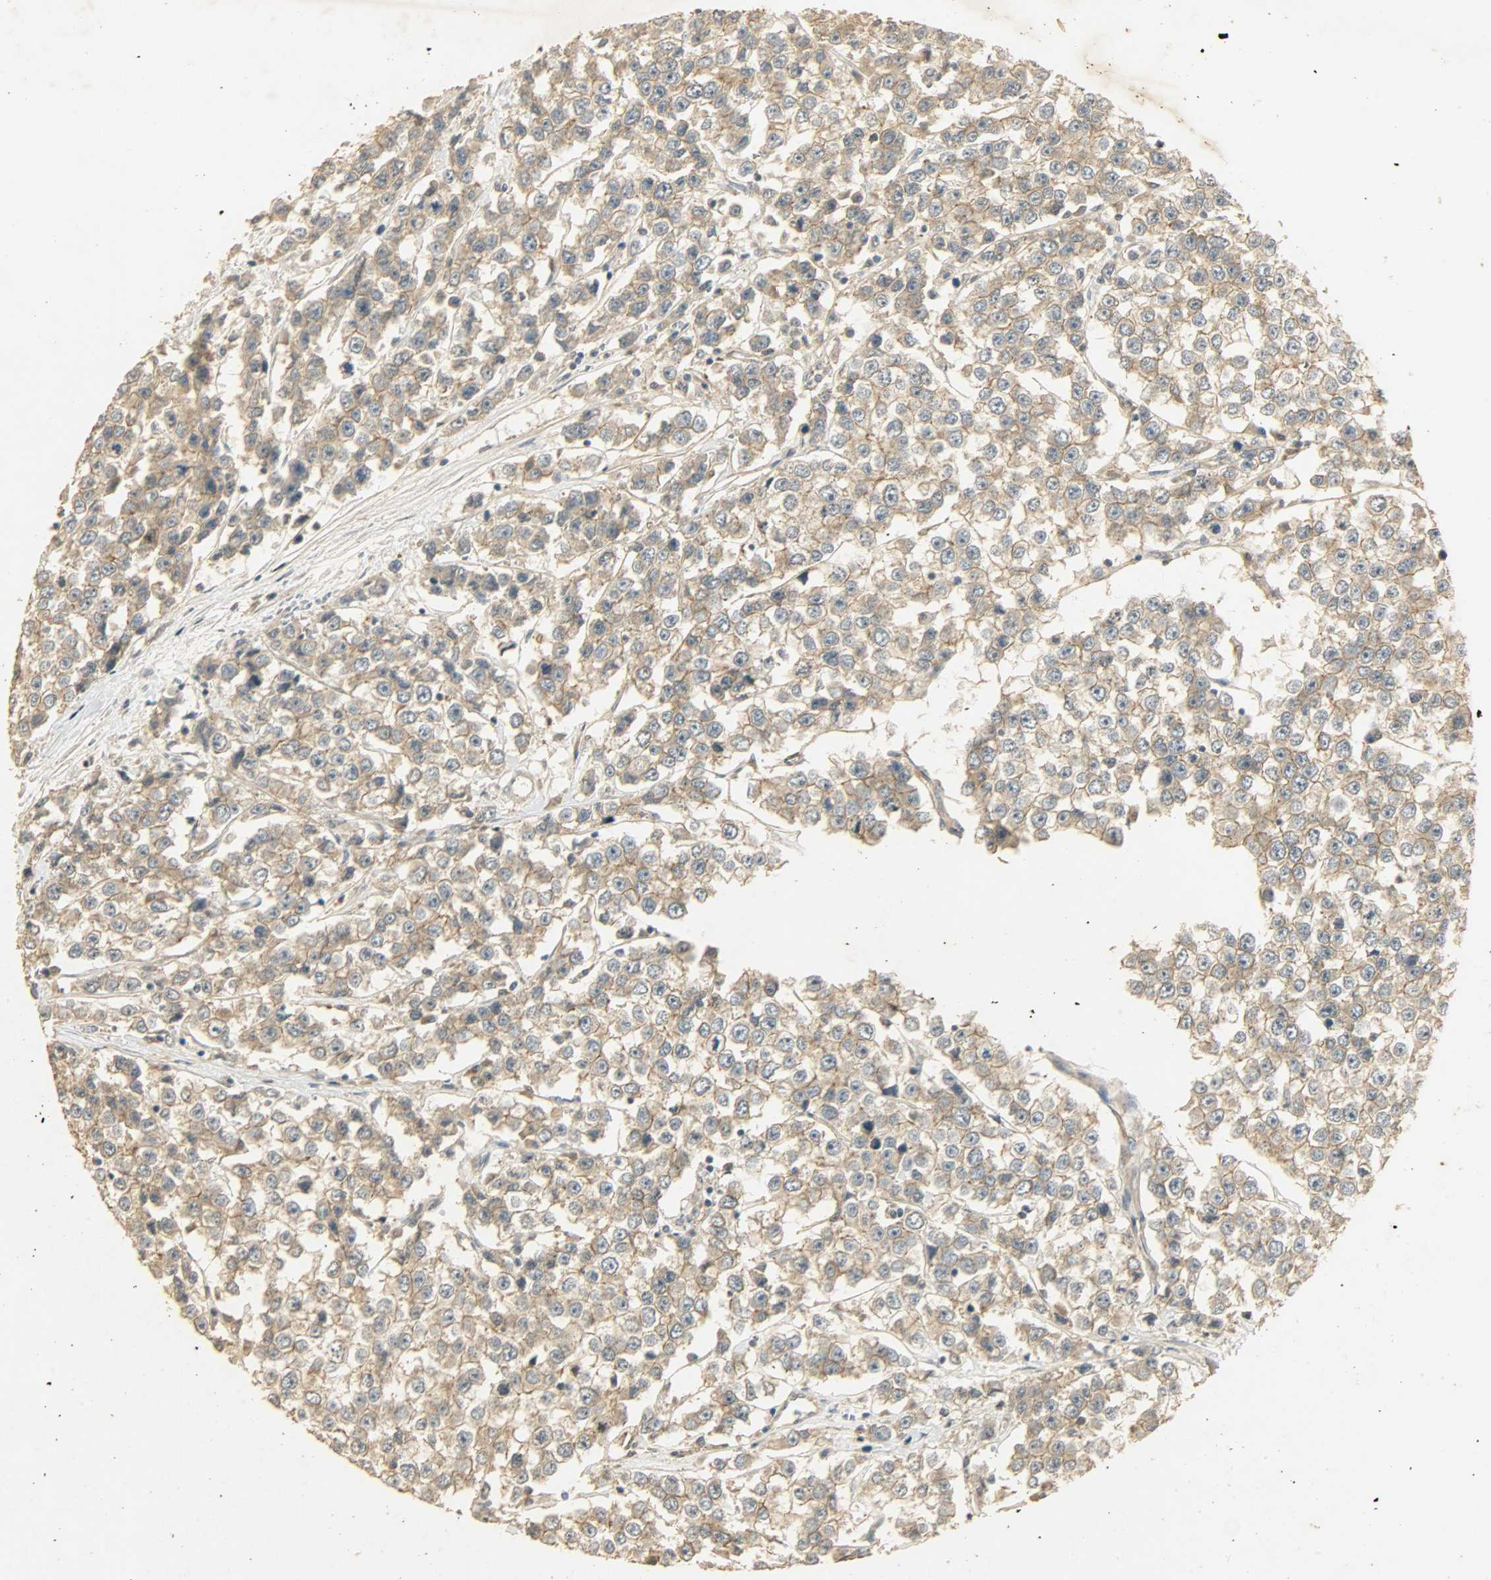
{"staining": {"intensity": "moderate", "quantity": ">75%", "location": "cytoplasmic/membranous"}, "tissue": "testis cancer", "cell_type": "Tumor cells", "image_type": "cancer", "snomed": [{"axis": "morphology", "description": "Seminoma, NOS"}, {"axis": "morphology", "description": "Carcinoma, Embryonal, NOS"}, {"axis": "topography", "description": "Testis"}], "caption": "Protein expression analysis of testis cancer (embryonal carcinoma) shows moderate cytoplasmic/membranous expression in approximately >75% of tumor cells. (IHC, brightfield microscopy, high magnification).", "gene": "ATP2B1", "patient": {"sex": "male", "age": 52}}